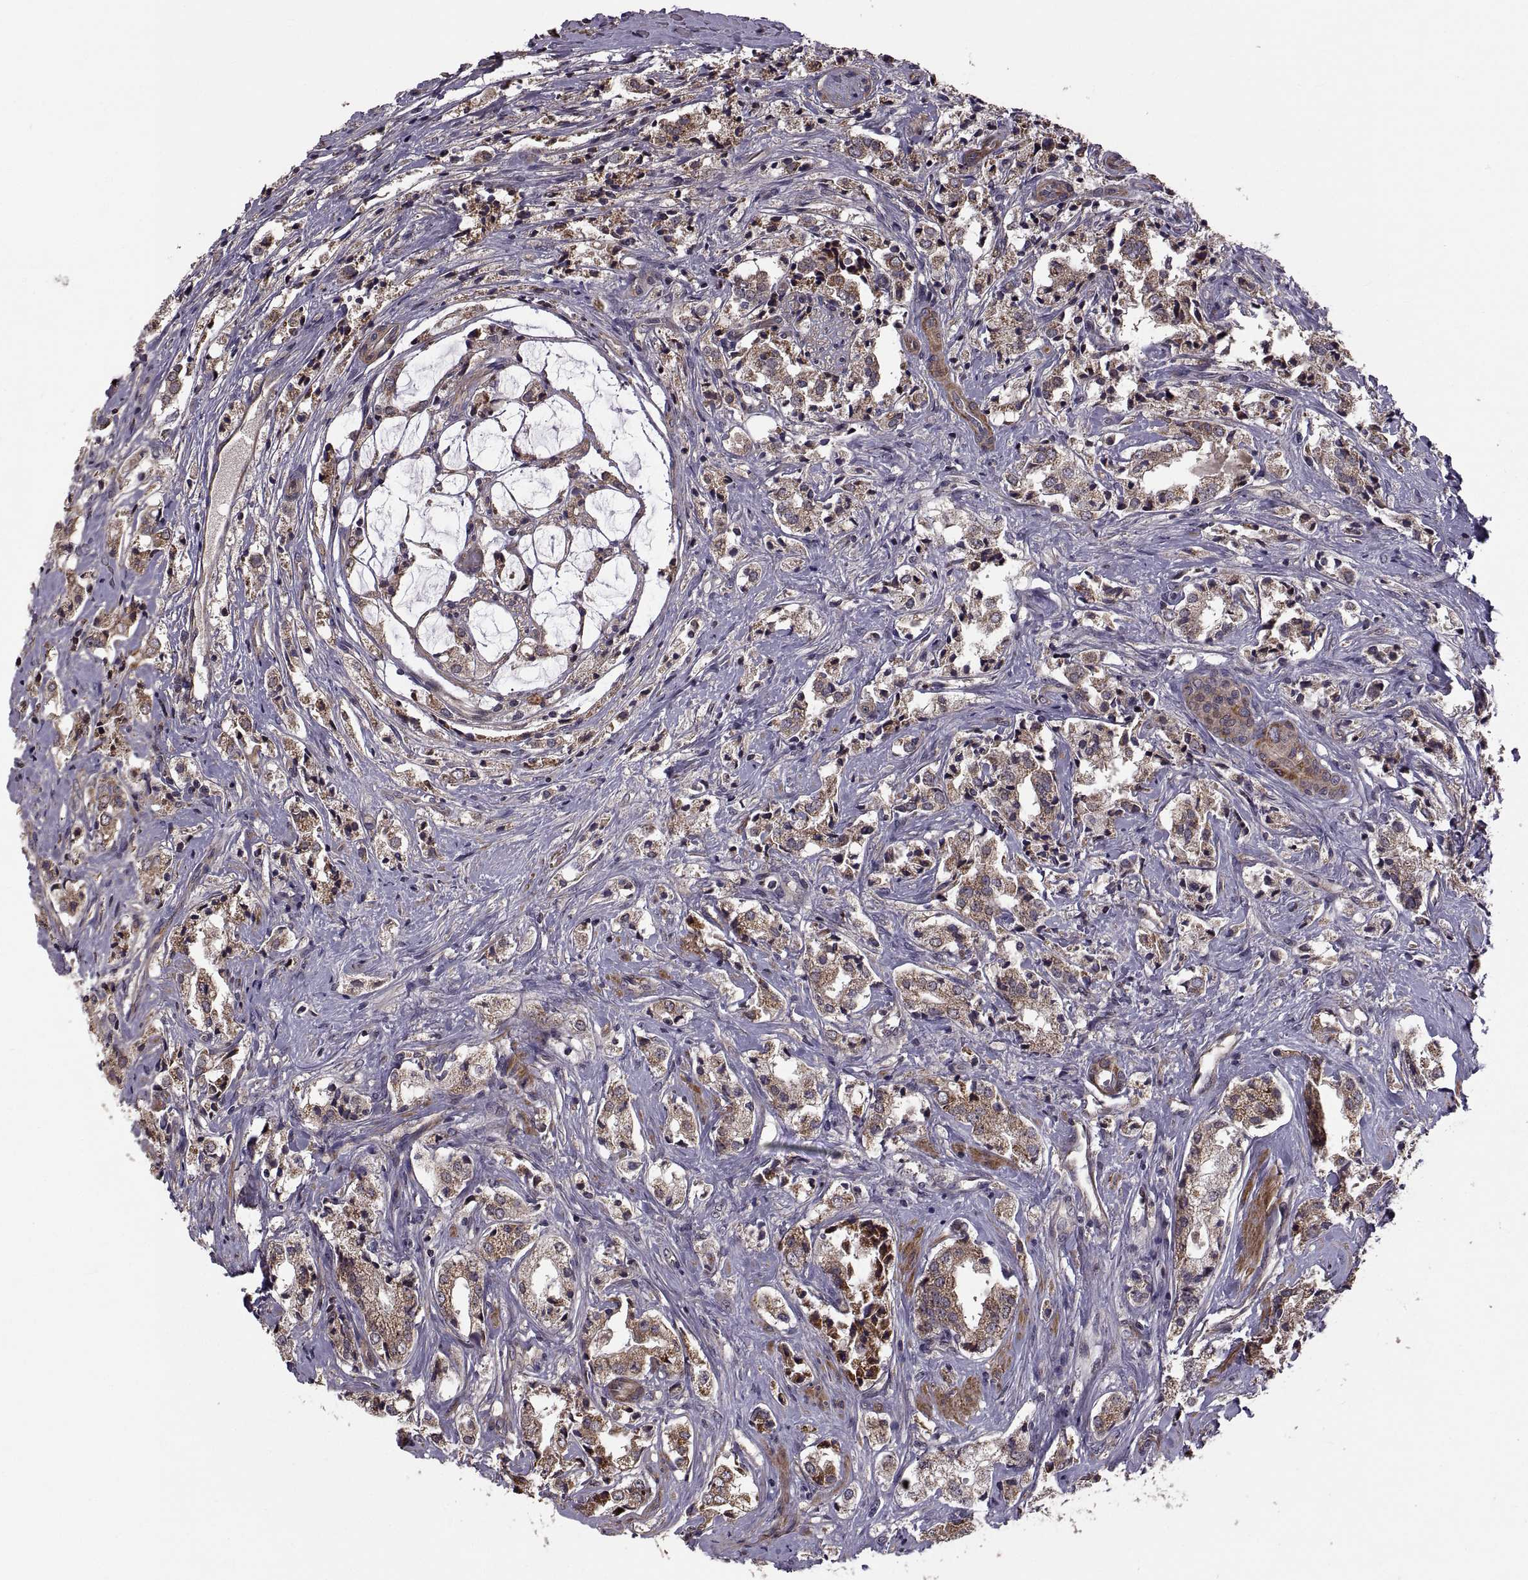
{"staining": {"intensity": "moderate", "quantity": "25%-75%", "location": "cytoplasmic/membranous"}, "tissue": "prostate cancer", "cell_type": "Tumor cells", "image_type": "cancer", "snomed": [{"axis": "morphology", "description": "Adenocarcinoma, NOS"}, {"axis": "topography", "description": "Prostate"}], "caption": "Immunohistochemistry (DAB) staining of prostate cancer displays moderate cytoplasmic/membranous protein staining in about 25%-75% of tumor cells. Nuclei are stained in blue.", "gene": "PMM2", "patient": {"sex": "male", "age": 66}}